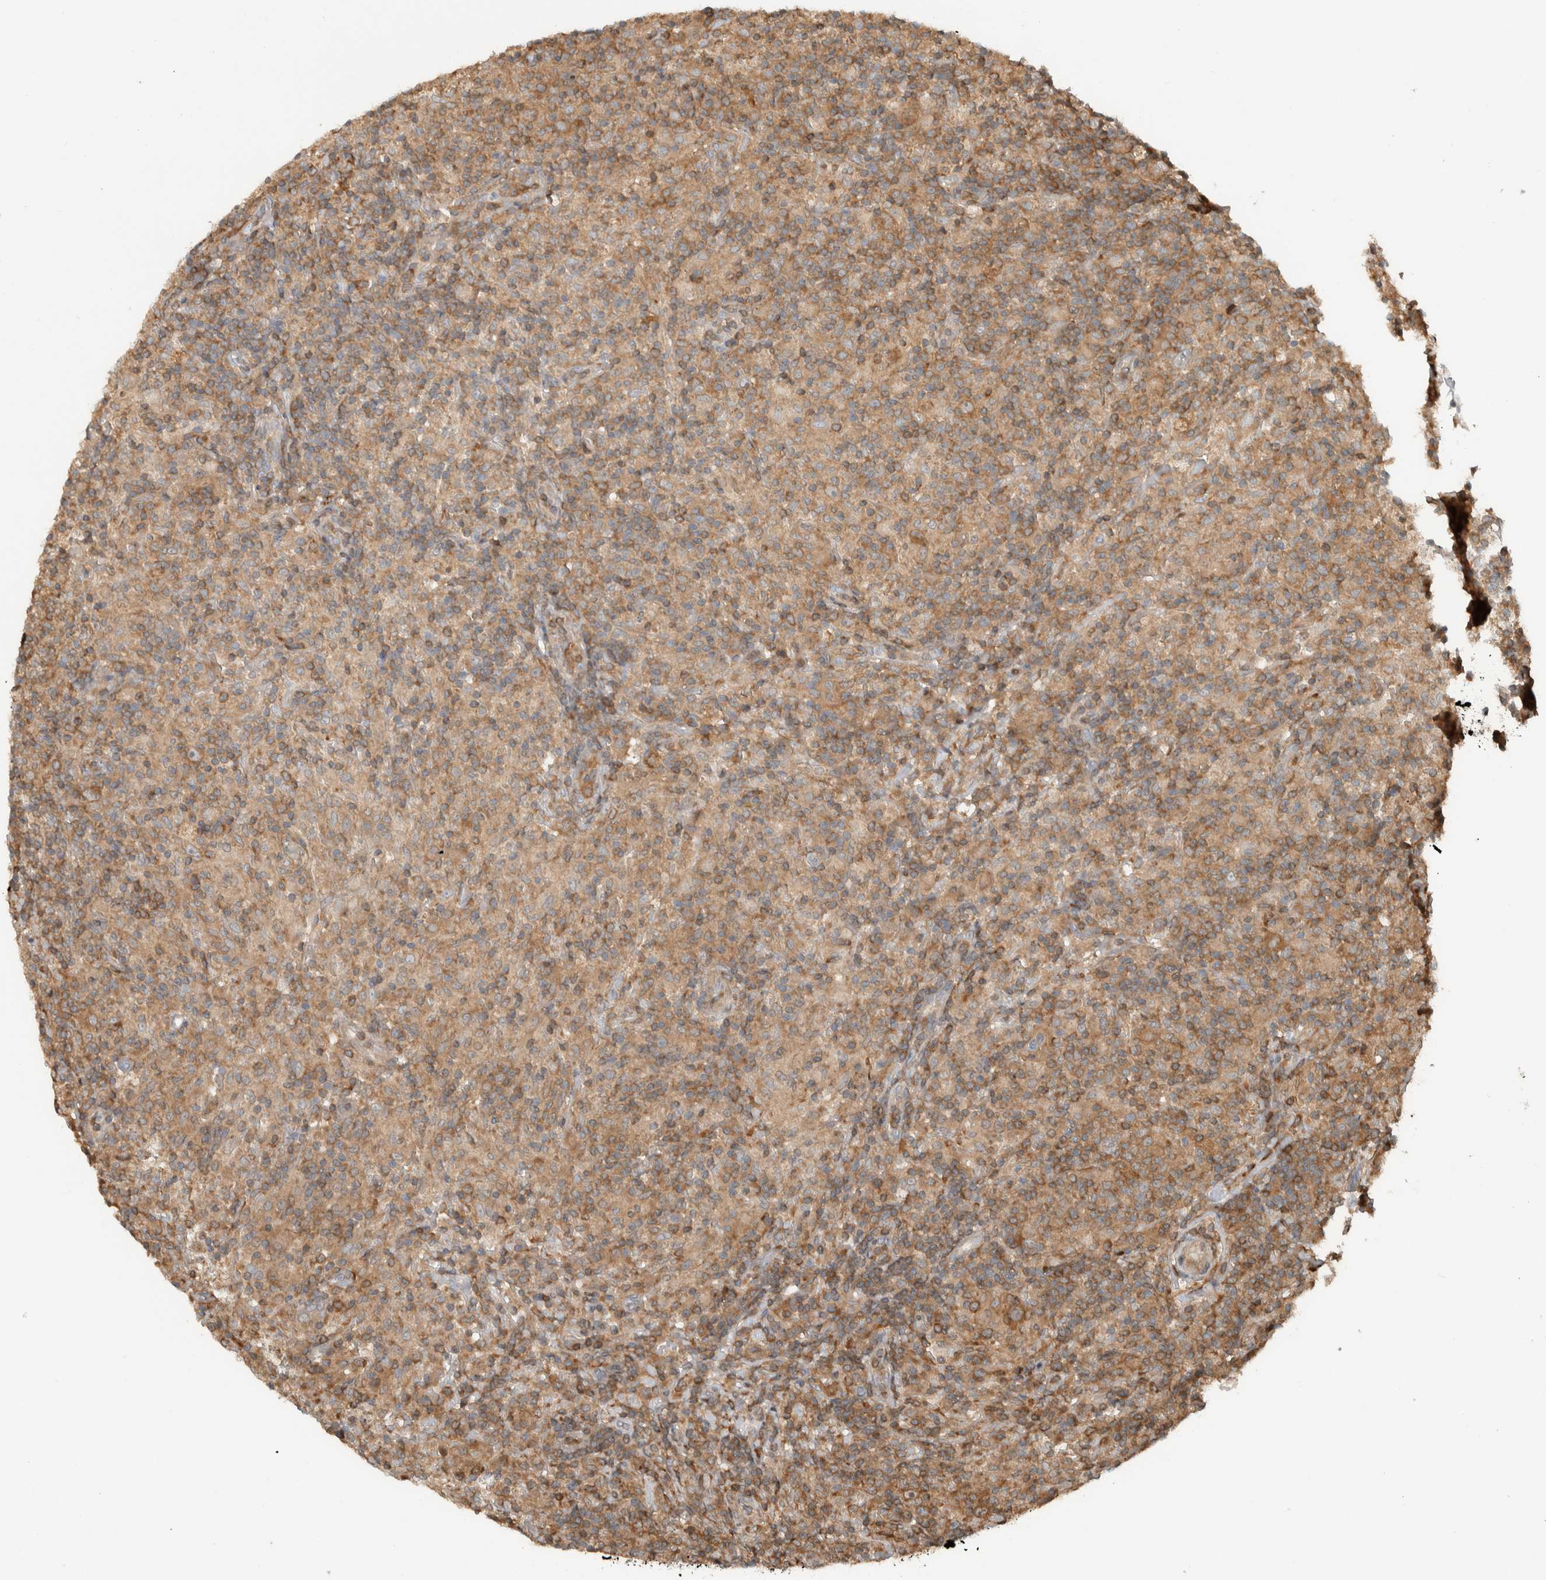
{"staining": {"intensity": "moderate", "quantity": ">75%", "location": "cytoplasmic/membranous"}, "tissue": "lymphoma", "cell_type": "Tumor cells", "image_type": "cancer", "snomed": [{"axis": "morphology", "description": "Hodgkin's disease, NOS"}, {"axis": "topography", "description": "Lymph node"}], "caption": "About >75% of tumor cells in human lymphoma show moderate cytoplasmic/membranous protein positivity as visualized by brown immunohistochemical staining.", "gene": "CNTROB", "patient": {"sex": "male", "age": 70}}